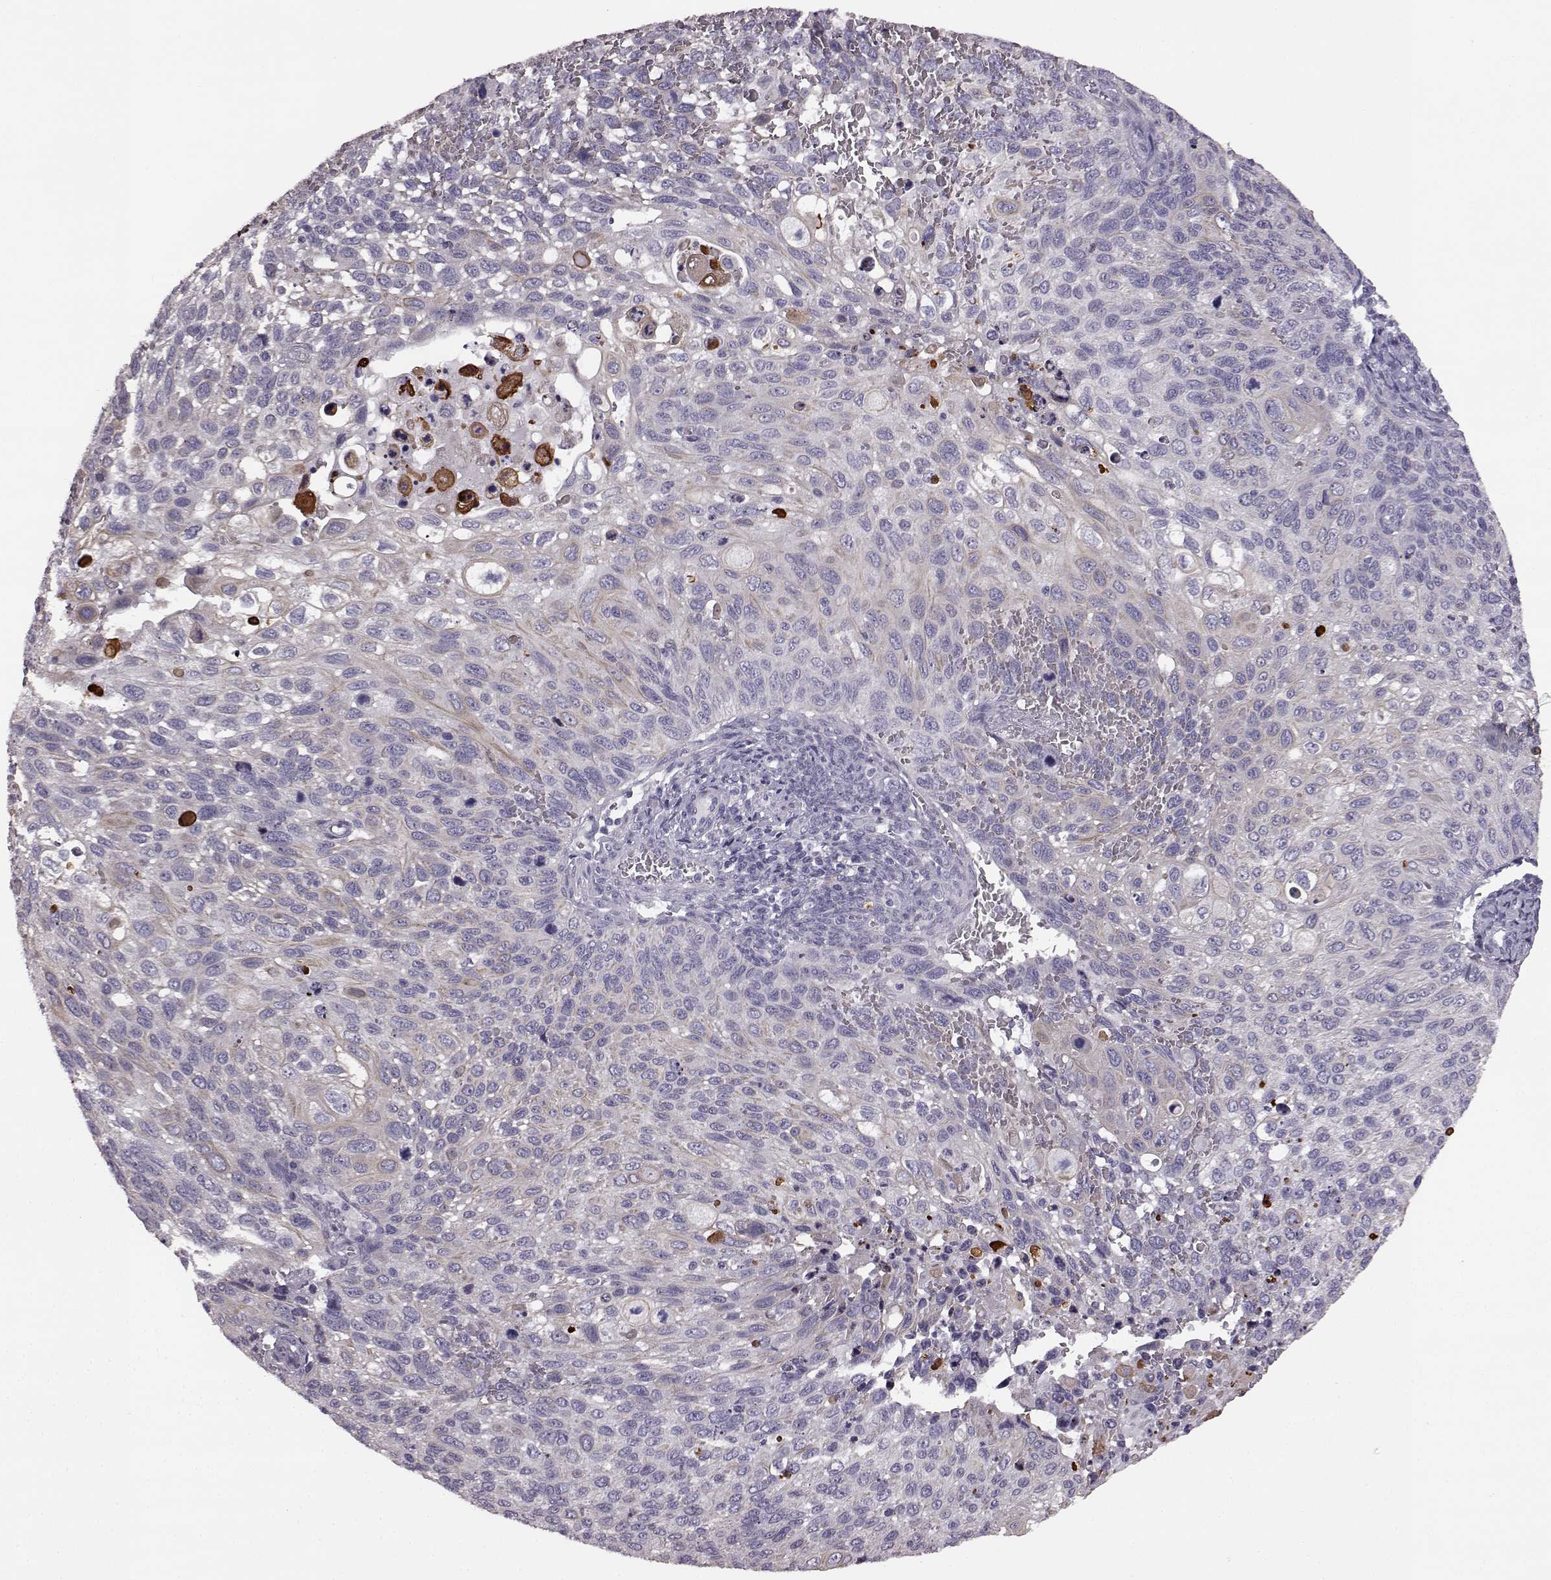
{"staining": {"intensity": "weak", "quantity": "<25%", "location": "cytoplasmic/membranous"}, "tissue": "cervical cancer", "cell_type": "Tumor cells", "image_type": "cancer", "snomed": [{"axis": "morphology", "description": "Squamous cell carcinoma, NOS"}, {"axis": "topography", "description": "Cervix"}], "caption": "Protein analysis of cervical cancer exhibits no significant expression in tumor cells. The staining was performed using DAB (3,3'-diaminobenzidine) to visualize the protein expression in brown, while the nuclei were stained in blue with hematoxylin (Magnification: 20x).", "gene": "ODAD4", "patient": {"sex": "female", "age": 70}}